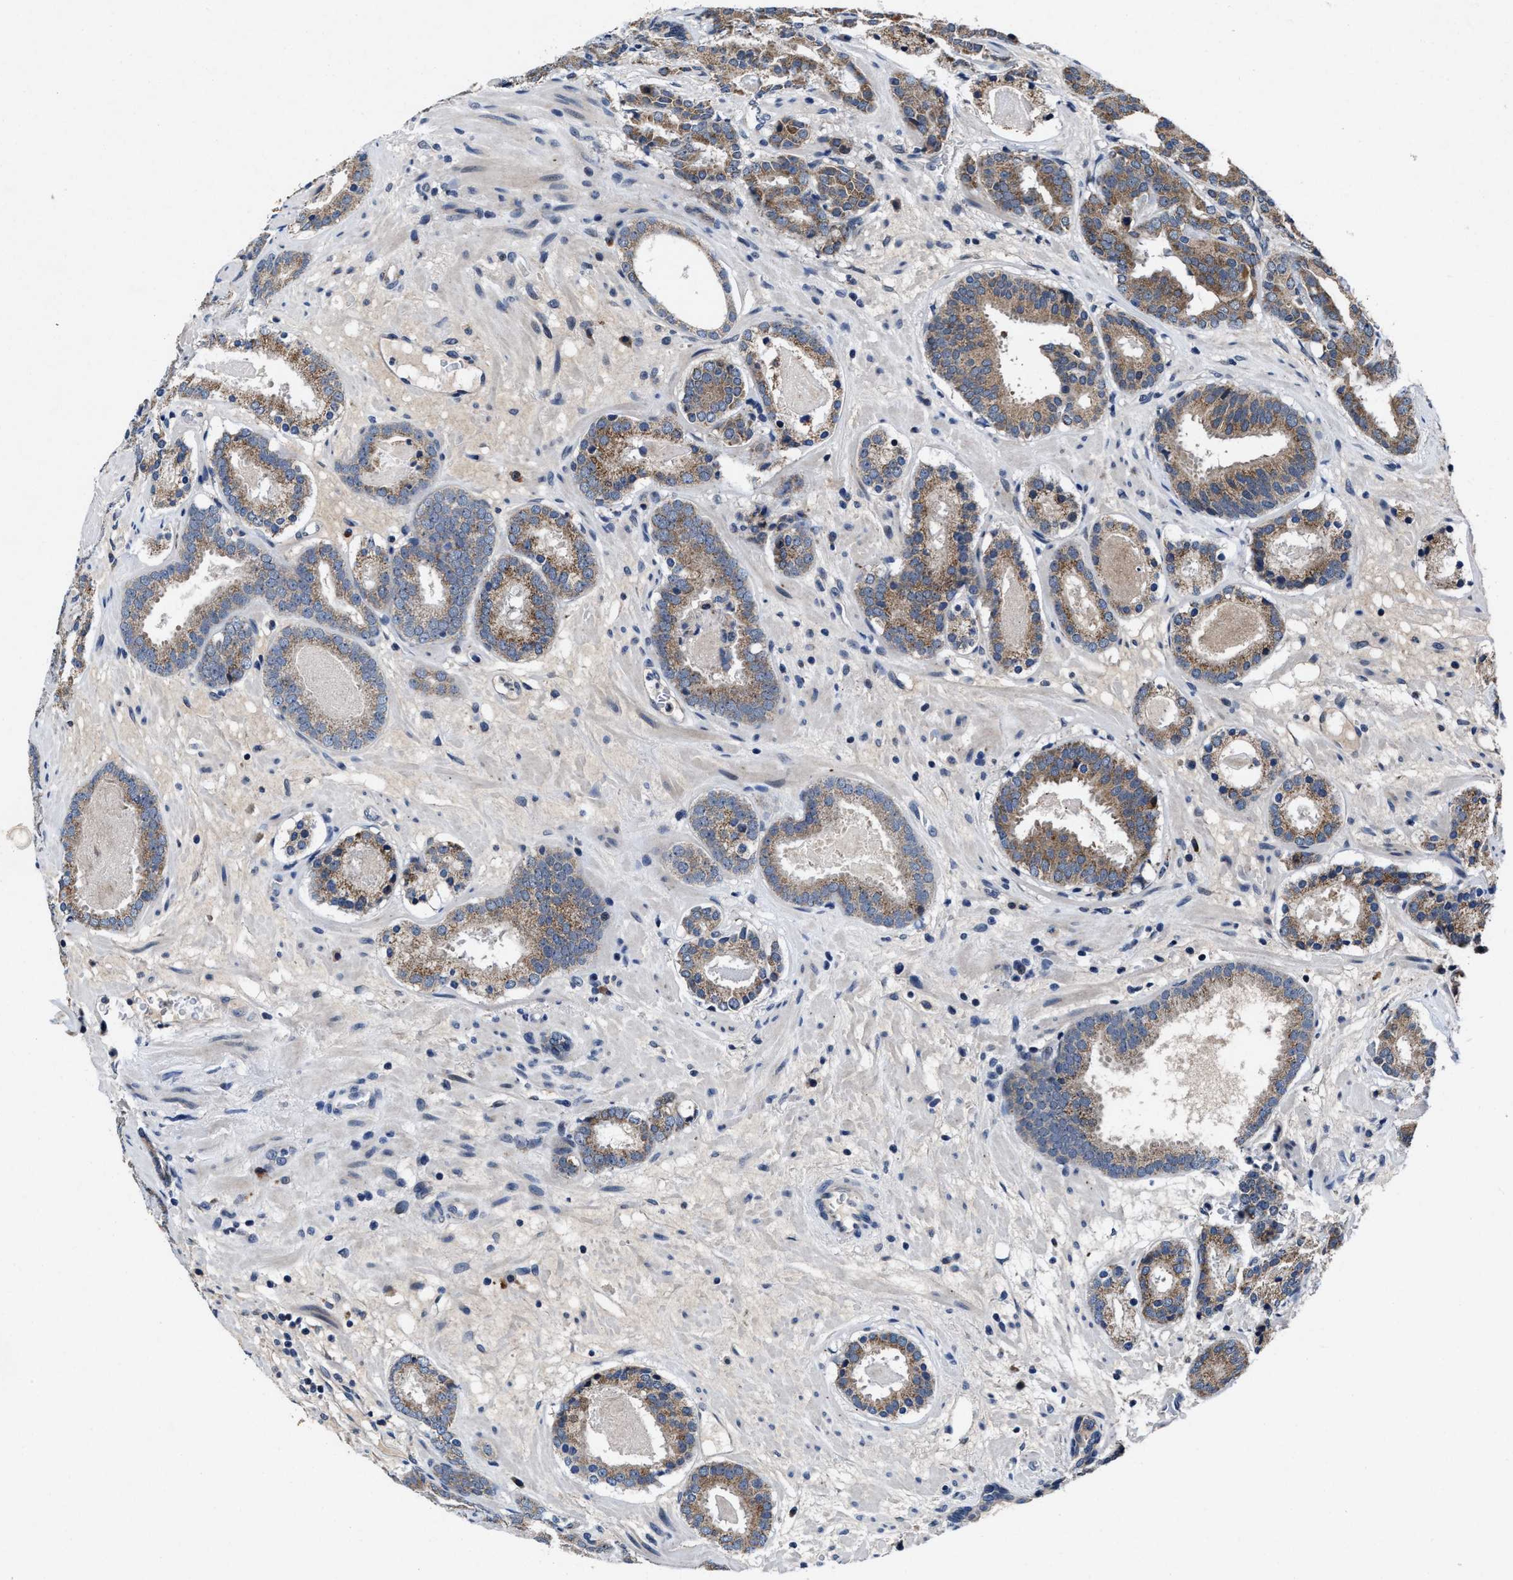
{"staining": {"intensity": "moderate", "quantity": ">75%", "location": "cytoplasmic/membranous"}, "tissue": "prostate cancer", "cell_type": "Tumor cells", "image_type": "cancer", "snomed": [{"axis": "morphology", "description": "Adenocarcinoma, Low grade"}, {"axis": "topography", "description": "Prostate"}], "caption": "Immunohistochemistry (IHC) of human prostate cancer (low-grade adenocarcinoma) displays medium levels of moderate cytoplasmic/membranous positivity in approximately >75% of tumor cells.", "gene": "TMEM53", "patient": {"sex": "male", "age": 69}}